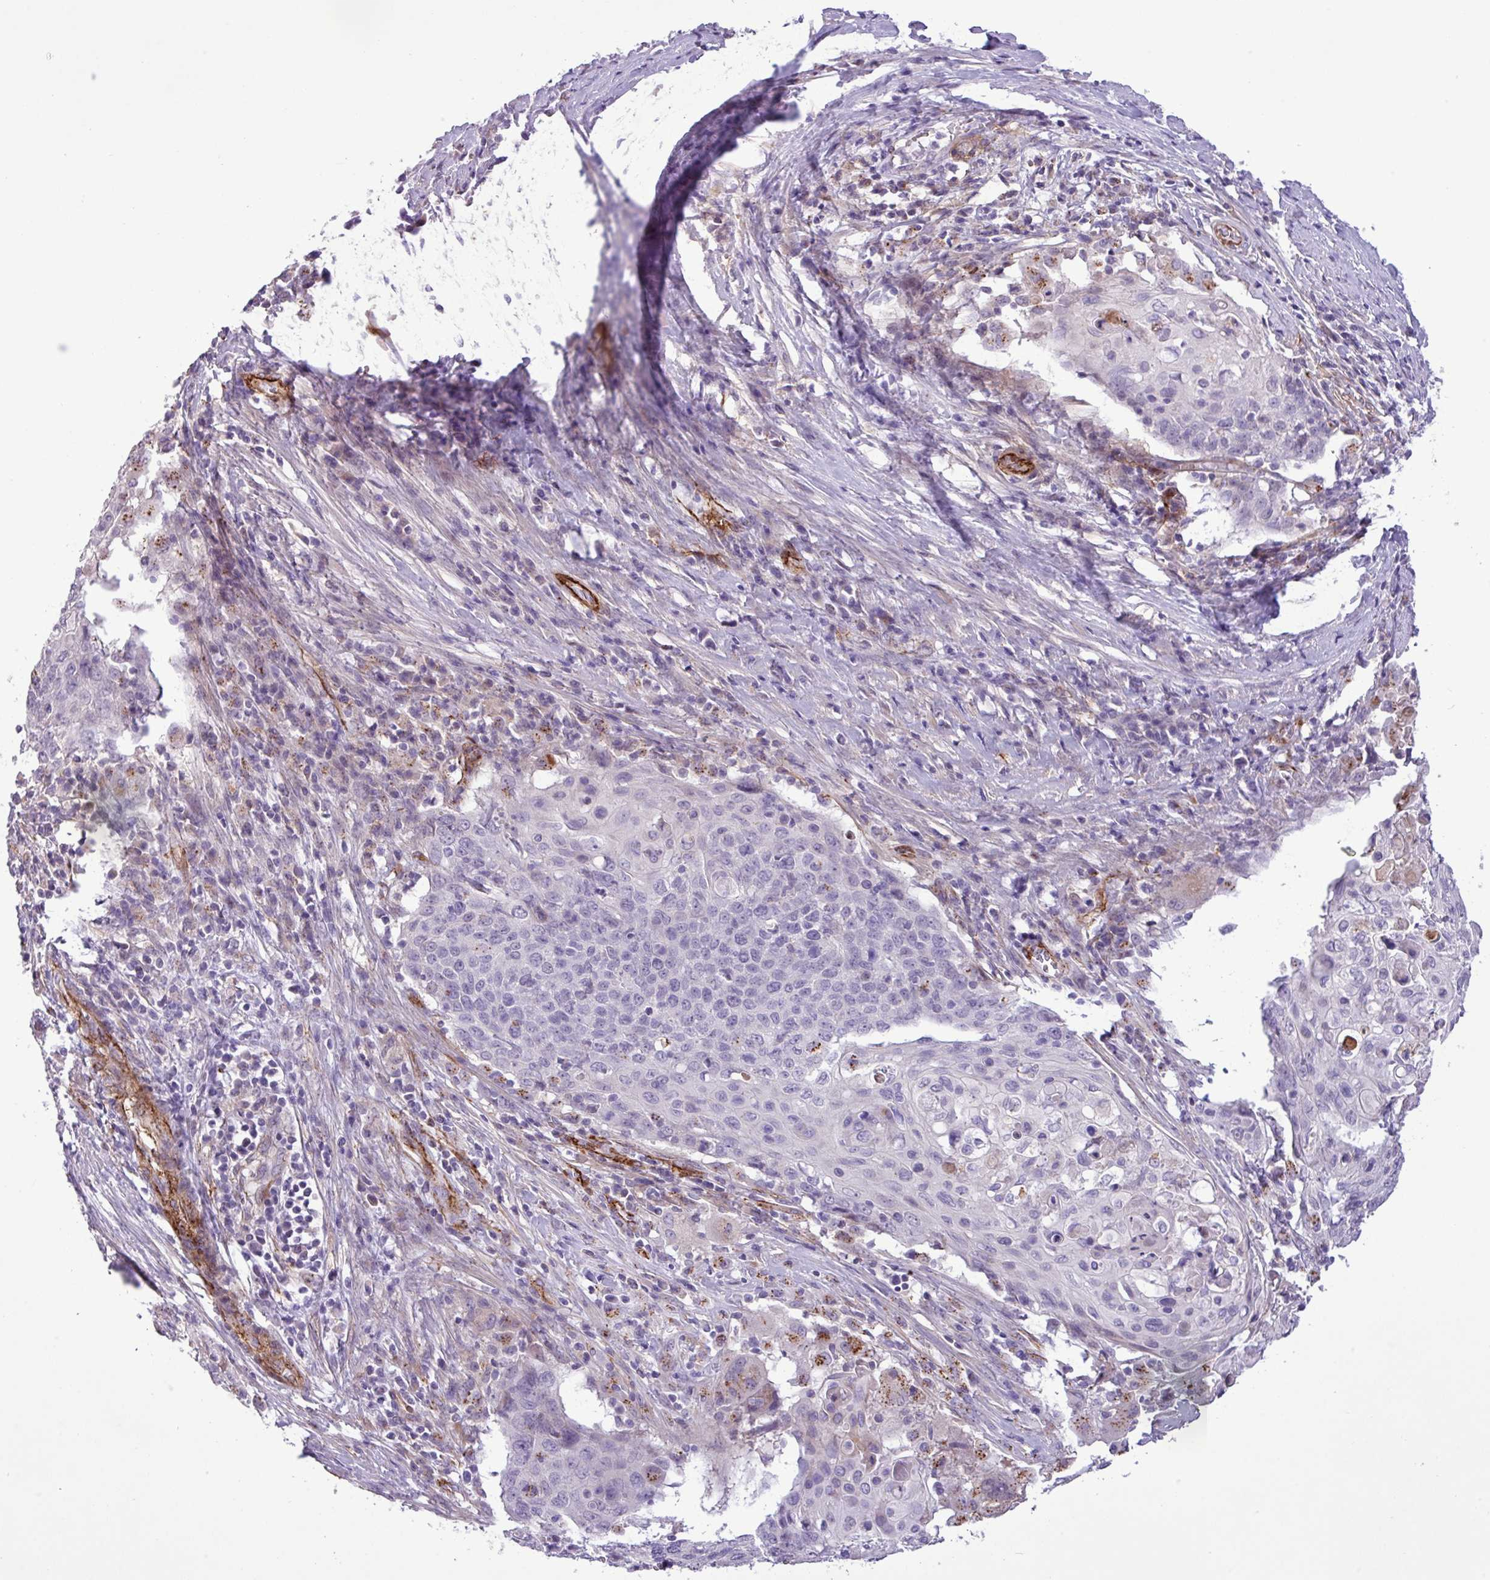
{"staining": {"intensity": "negative", "quantity": "none", "location": "none"}, "tissue": "cervical cancer", "cell_type": "Tumor cells", "image_type": "cancer", "snomed": [{"axis": "morphology", "description": "Squamous cell carcinoma, NOS"}, {"axis": "topography", "description": "Cervix"}], "caption": "A high-resolution image shows IHC staining of cervical cancer, which shows no significant positivity in tumor cells.", "gene": "CD248", "patient": {"sex": "female", "age": 39}}